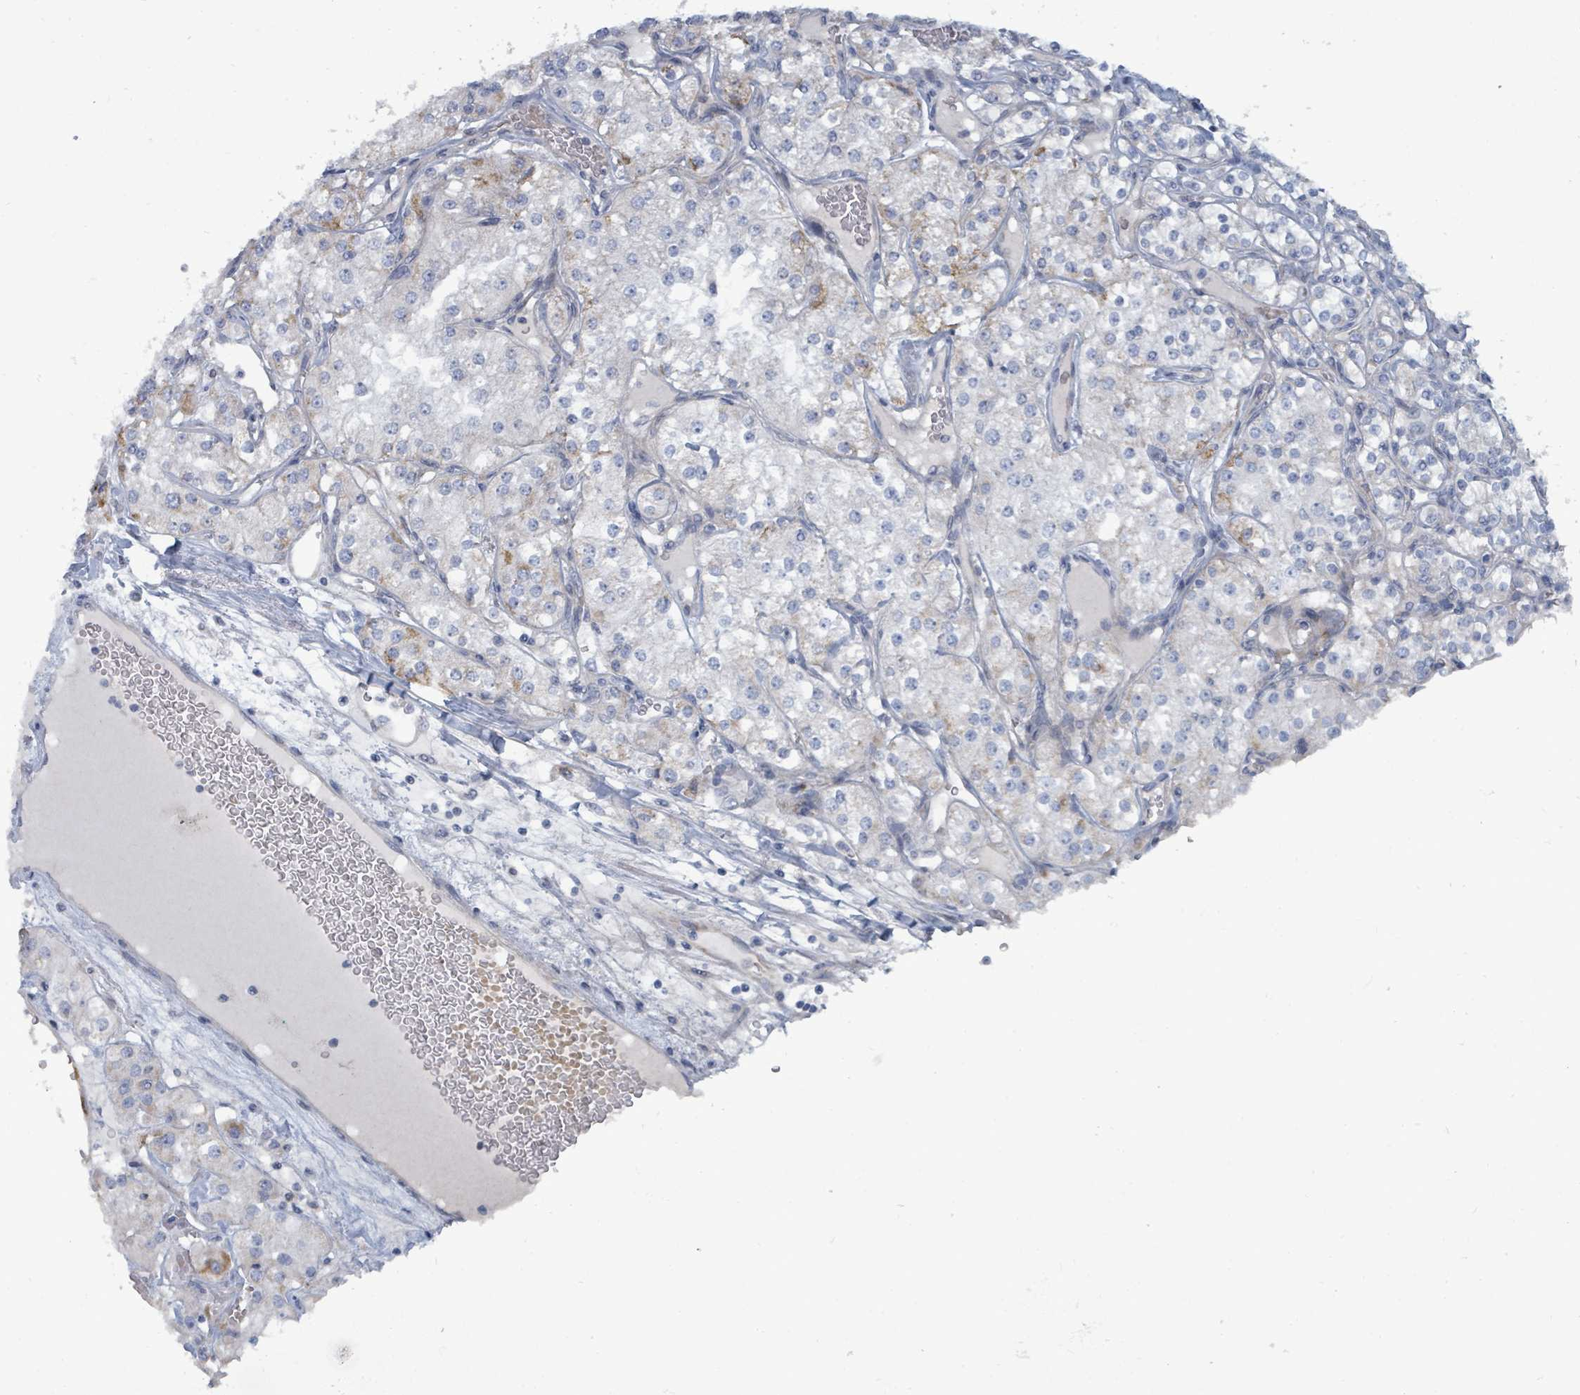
{"staining": {"intensity": "weak", "quantity": "<25%", "location": "cytoplasmic/membranous"}, "tissue": "renal cancer", "cell_type": "Tumor cells", "image_type": "cancer", "snomed": [{"axis": "morphology", "description": "Adenocarcinoma, NOS"}, {"axis": "topography", "description": "Kidney"}], "caption": "High magnification brightfield microscopy of renal adenocarcinoma stained with DAB (3,3'-diaminobenzidine) (brown) and counterstained with hematoxylin (blue): tumor cells show no significant positivity.", "gene": "TRDMT1", "patient": {"sex": "male", "age": 77}}